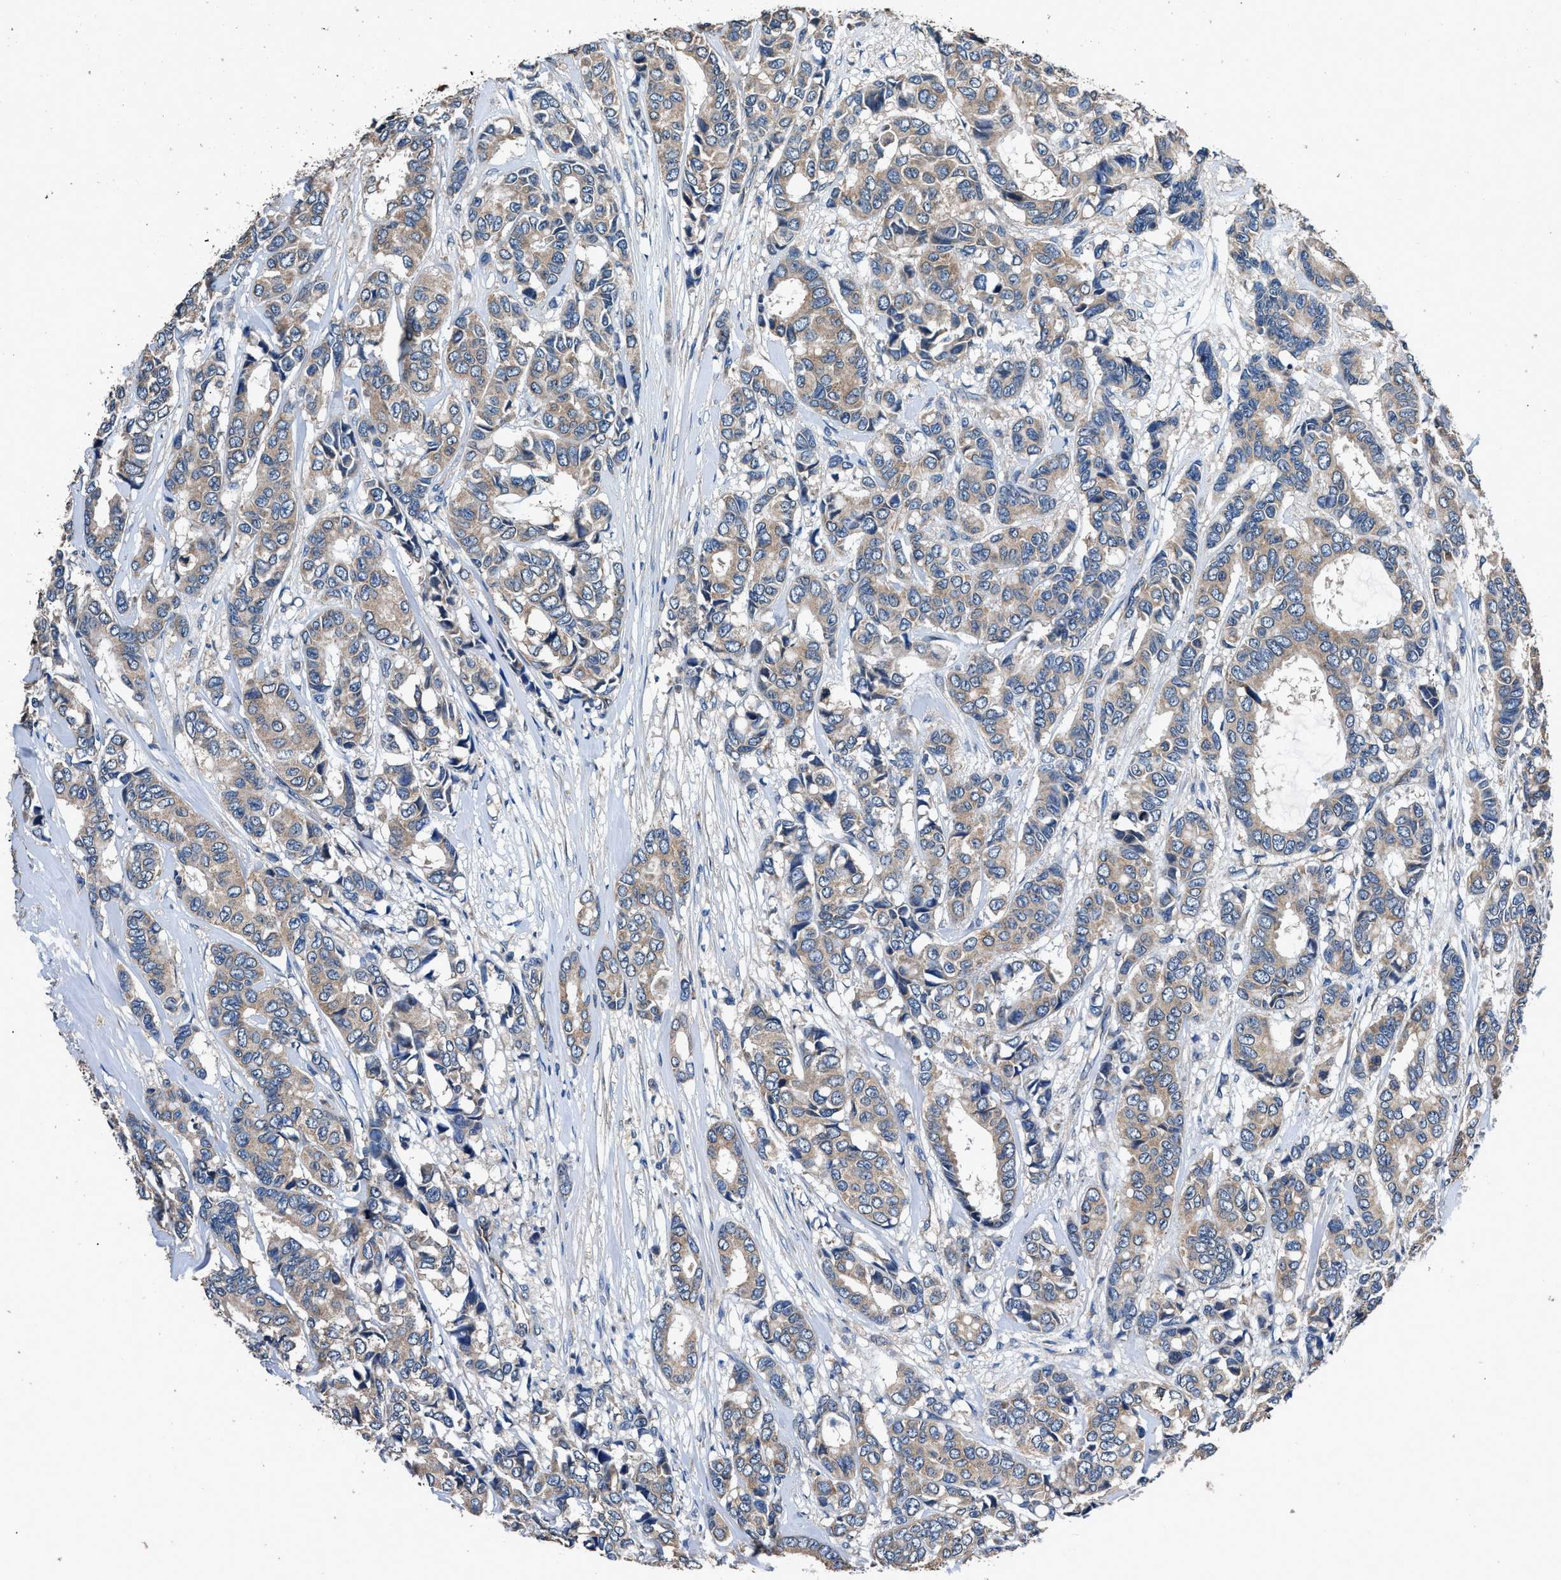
{"staining": {"intensity": "moderate", "quantity": ">75%", "location": "cytoplasmic/membranous"}, "tissue": "breast cancer", "cell_type": "Tumor cells", "image_type": "cancer", "snomed": [{"axis": "morphology", "description": "Duct carcinoma"}, {"axis": "topography", "description": "Breast"}], "caption": "Moderate cytoplasmic/membranous protein positivity is present in about >75% of tumor cells in breast cancer (infiltrating ductal carcinoma). (DAB IHC, brown staining for protein, blue staining for nuclei).", "gene": "DHRS7B", "patient": {"sex": "female", "age": 87}}